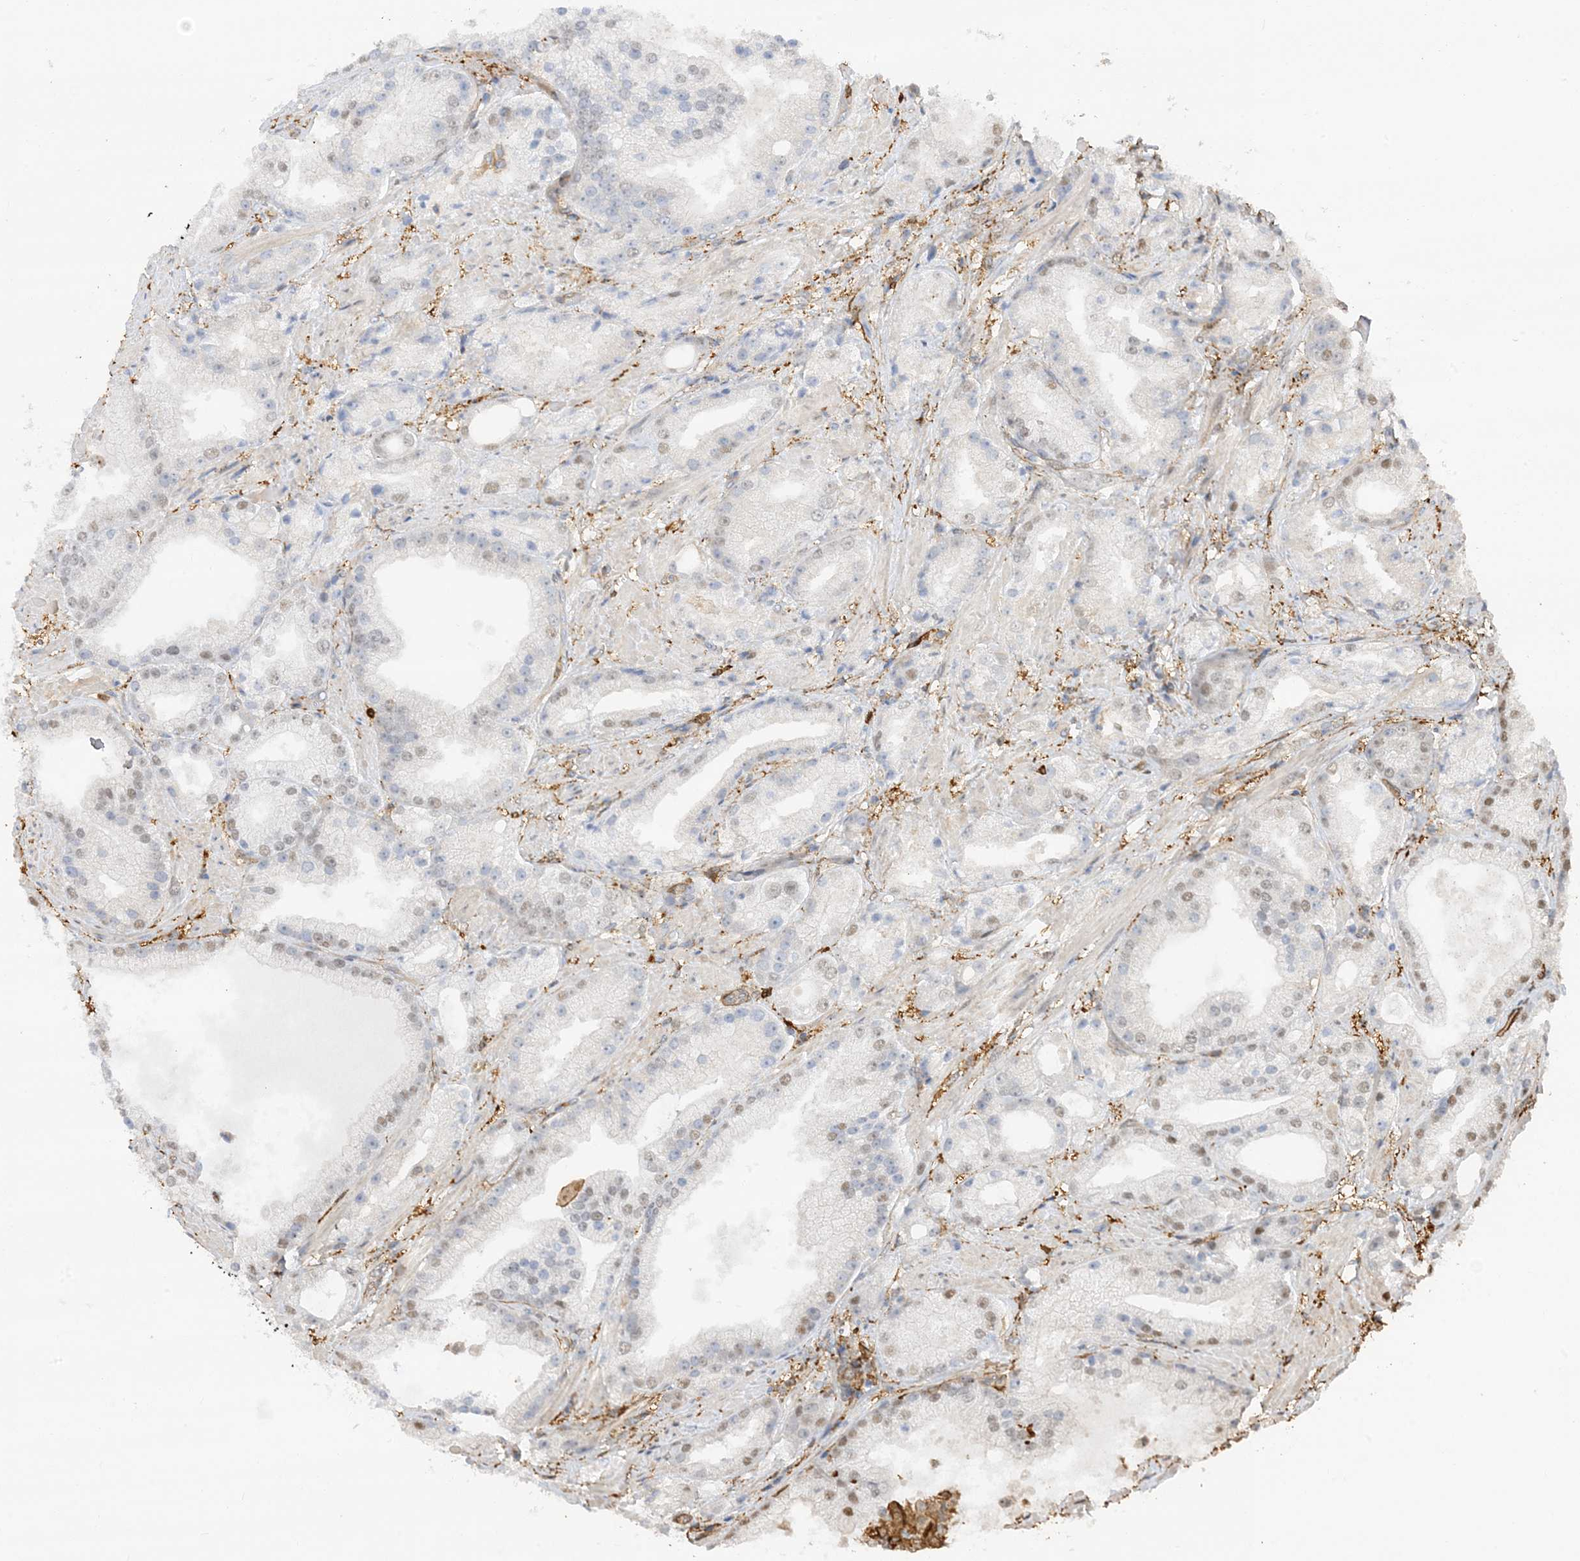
{"staining": {"intensity": "negative", "quantity": "none", "location": "none"}, "tissue": "prostate cancer", "cell_type": "Tumor cells", "image_type": "cancer", "snomed": [{"axis": "morphology", "description": "Adenocarcinoma, Low grade"}, {"axis": "topography", "description": "Prostate"}], "caption": "The histopathology image displays no staining of tumor cells in prostate cancer (low-grade adenocarcinoma).", "gene": "PHACTR2", "patient": {"sex": "male", "age": 67}}